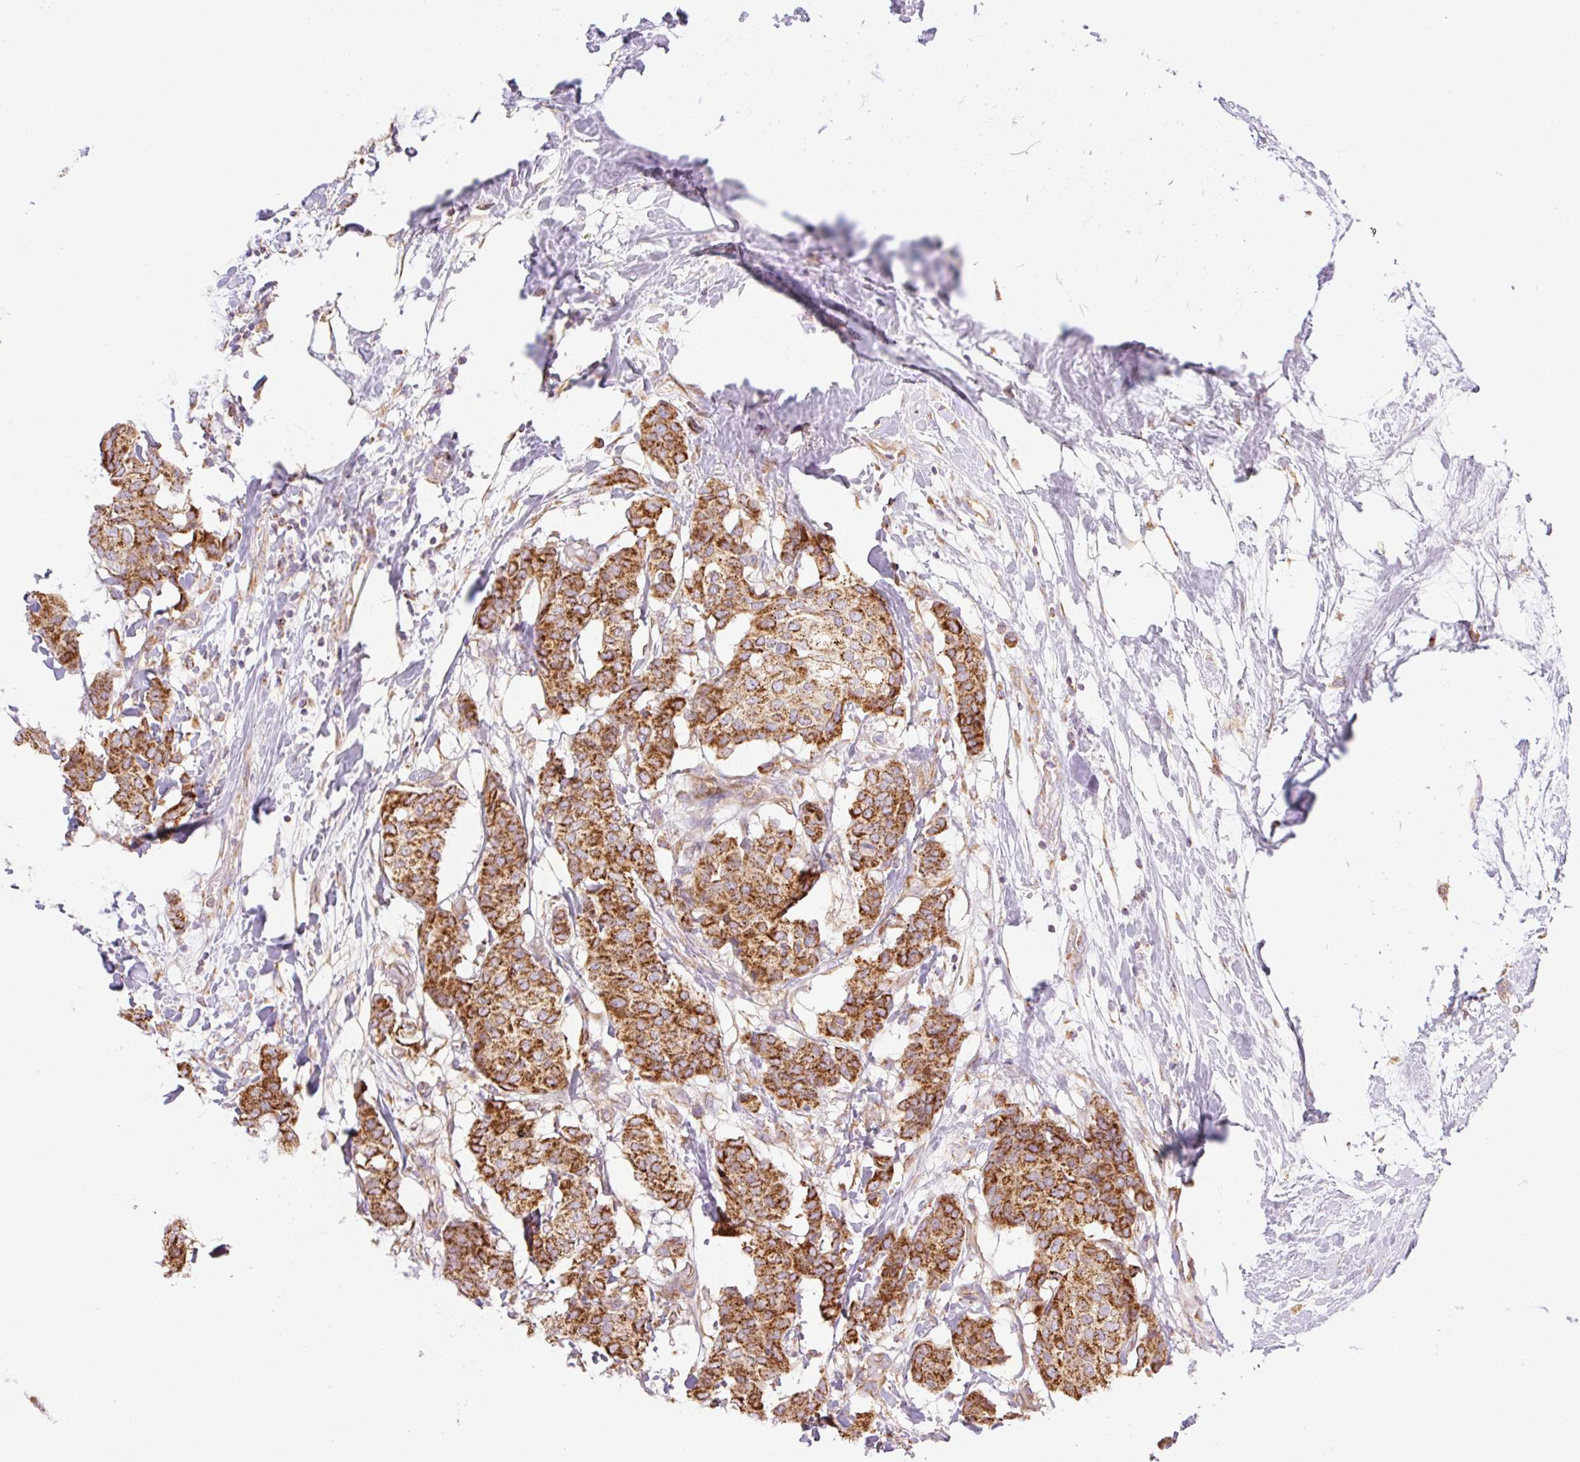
{"staining": {"intensity": "strong", "quantity": ">75%", "location": "cytoplasmic/membranous"}, "tissue": "breast cancer", "cell_type": "Tumor cells", "image_type": "cancer", "snomed": [{"axis": "morphology", "description": "Duct carcinoma"}, {"axis": "topography", "description": "Breast"}], "caption": "Intraductal carcinoma (breast) stained with a protein marker reveals strong staining in tumor cells.", "gene": "GOSR2", "patient": {"sex": "female", "age": 75}}